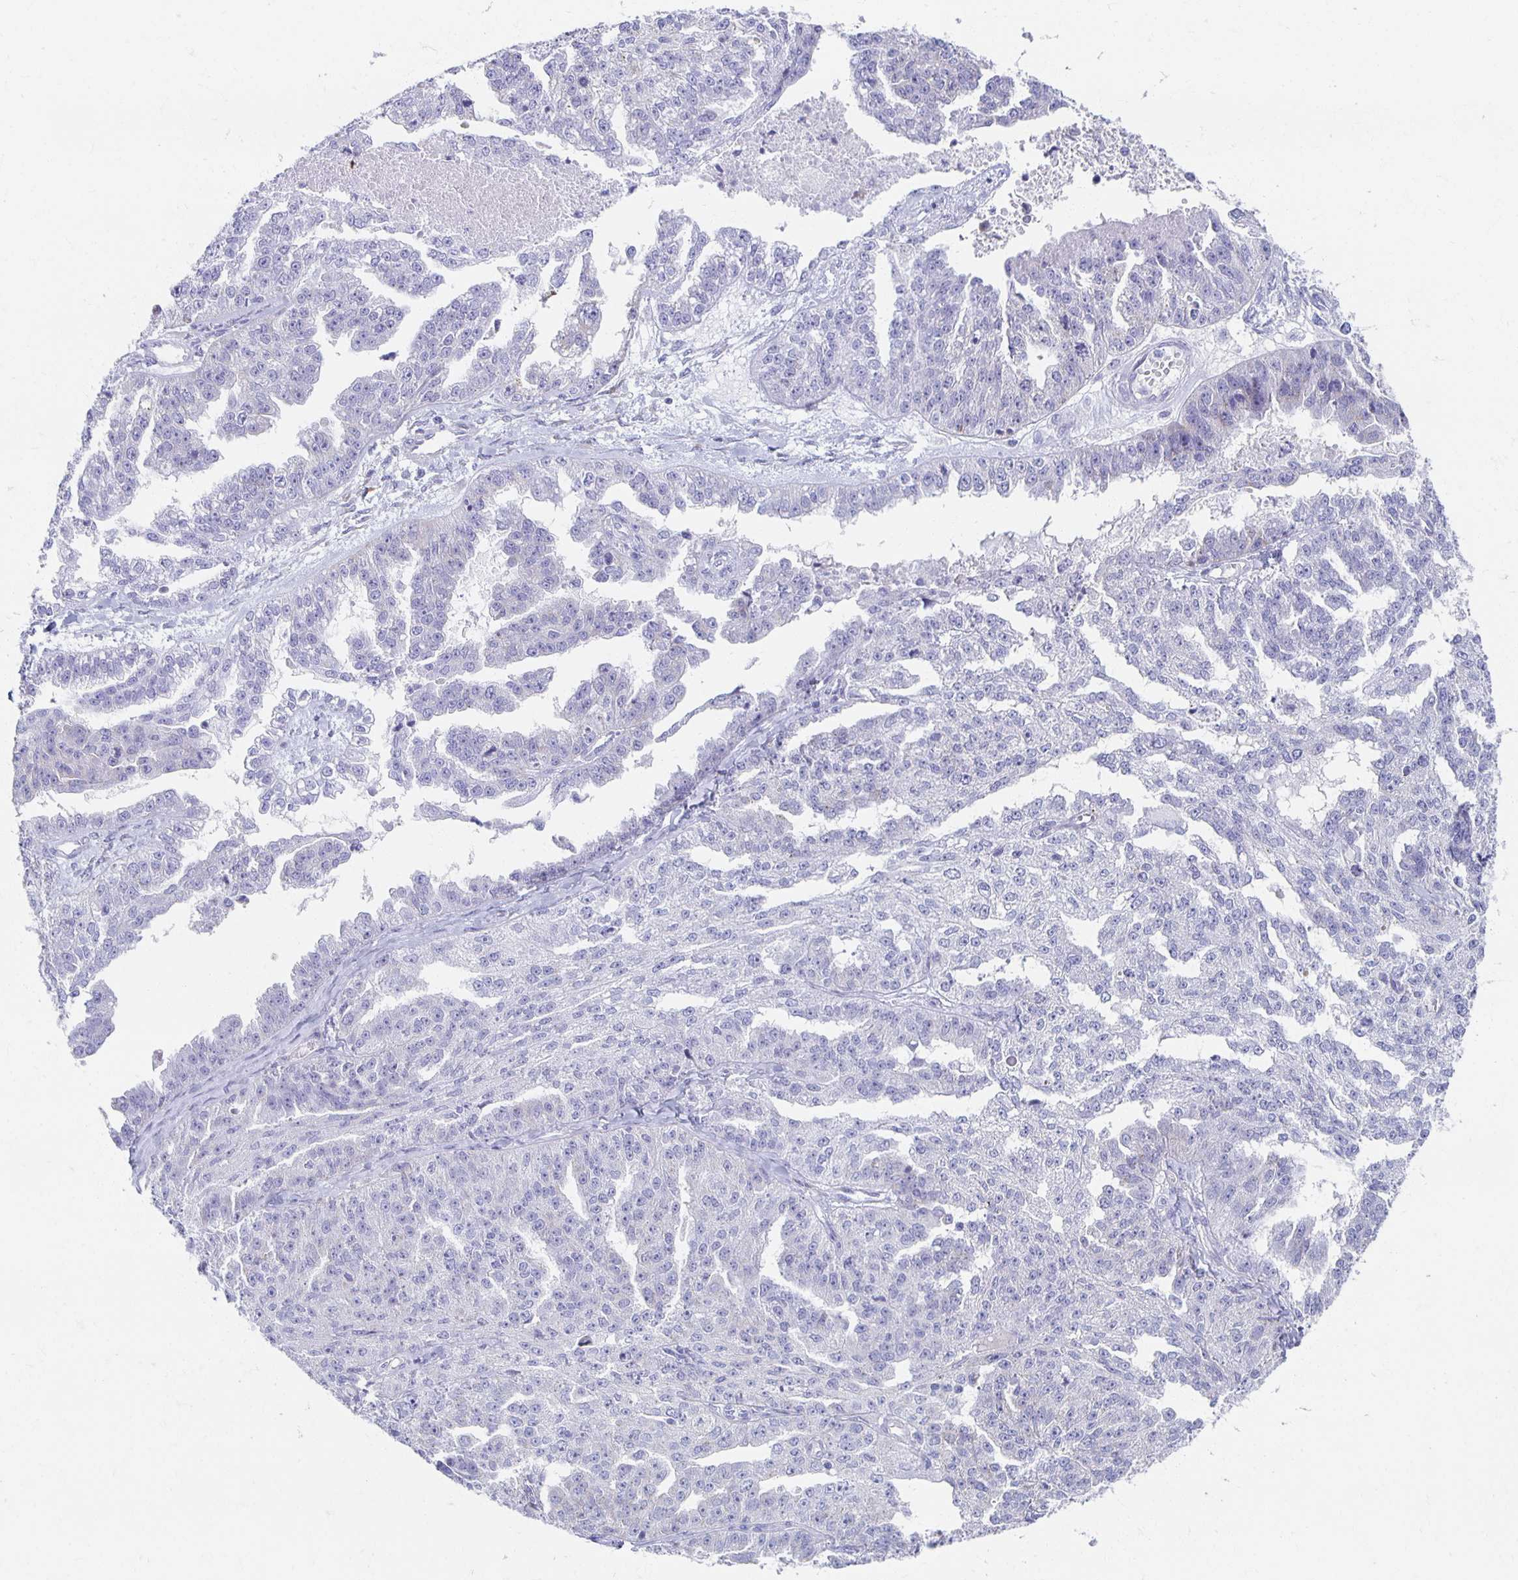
{"staining": {"intensity": "negative", "quantity": "none", "location": "none"}, "tissue": "ovarian cancer", "cell_type": "Tumor cells", "image_type": "cancer", "snomed": [{"axis": "morphology", "description": "Cystadenocarcinoma, serous, NOS"}, {"axis": "topography", "description": "Ovary"}], "caption": "Tumor cells are negative for brown protein staining in serous cystadenocarcinoma (ovarian). (Brightfield microscopy of DAB immunohistochemistry at high magnification).", "gene": "TEX44", "patient": {"sex": "female", "age": 58}}